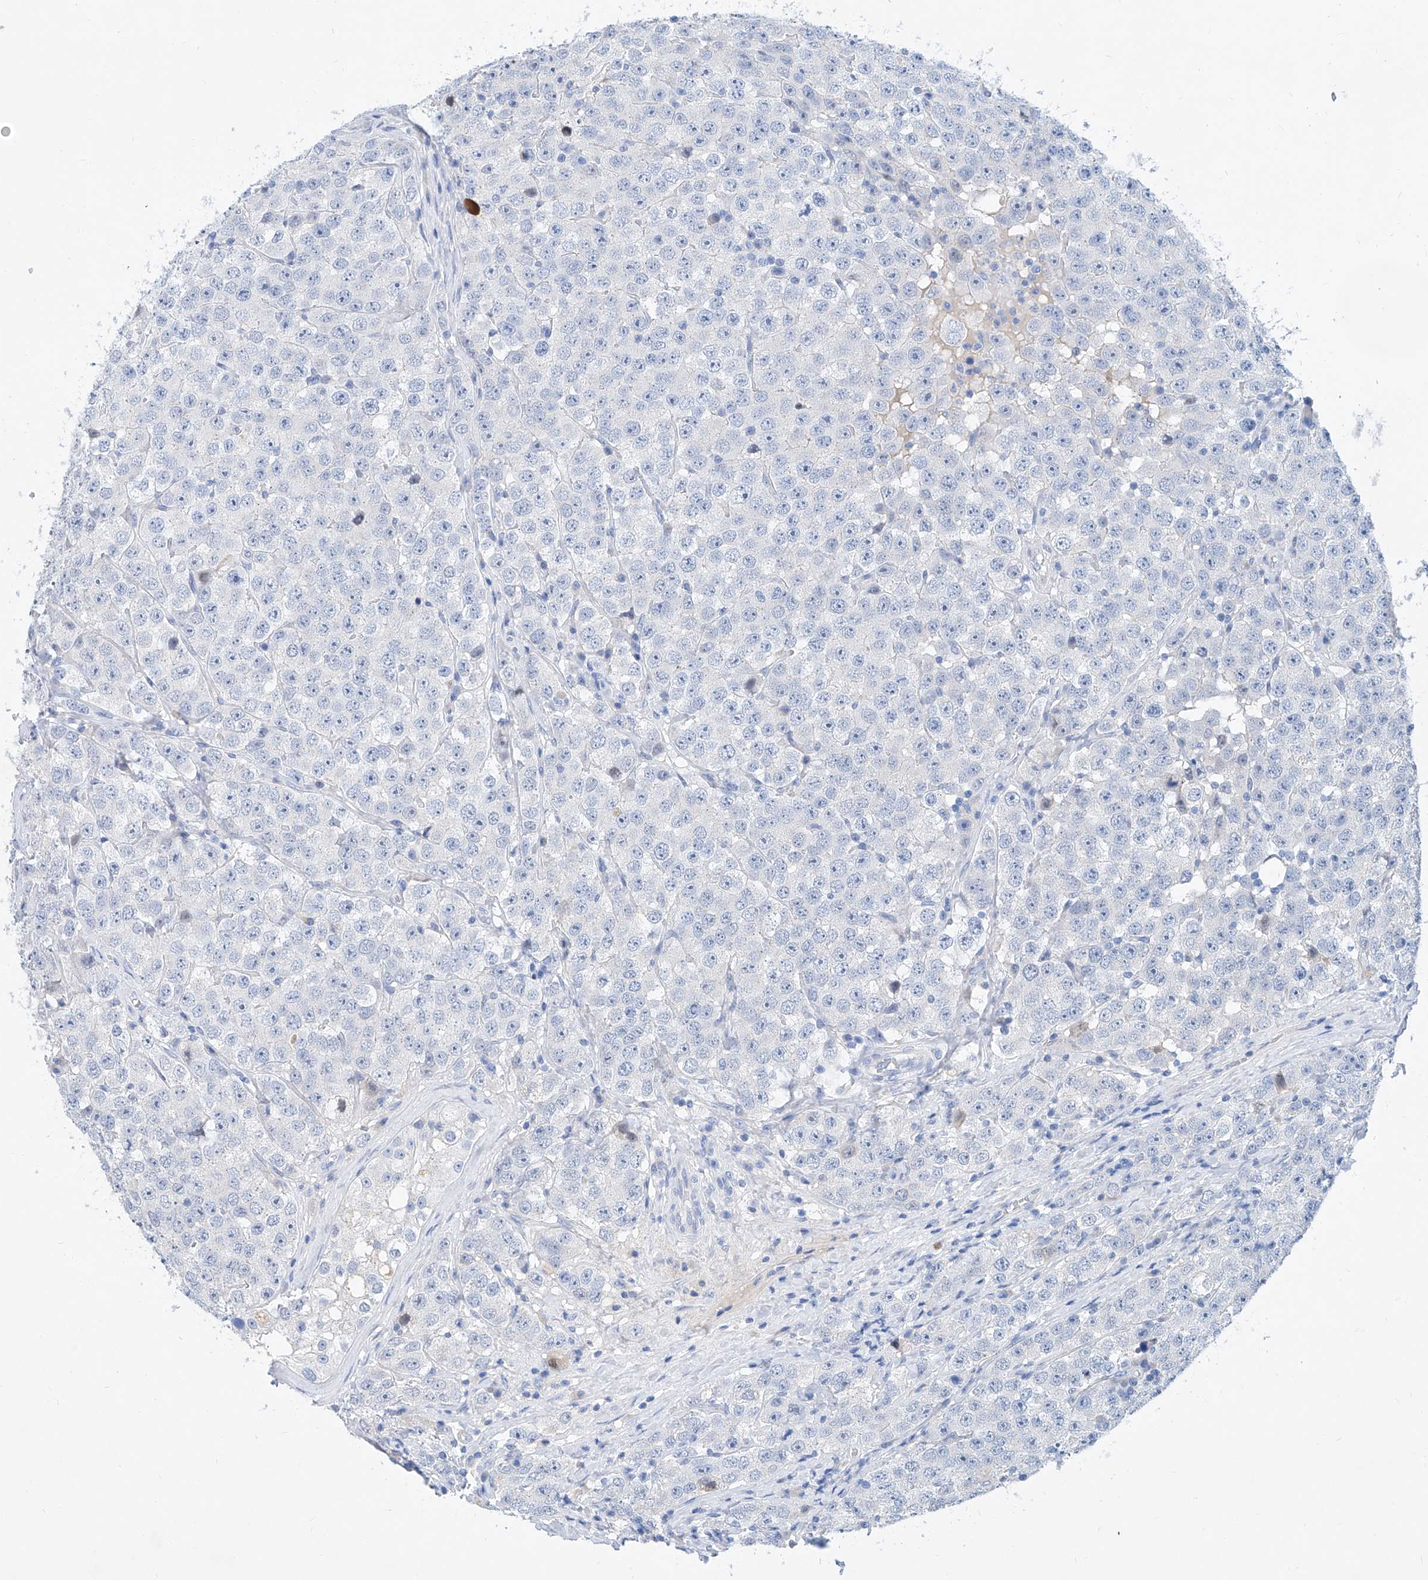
{"staining": {"intensity": "negative", "quantity": "none", "location": "none"}, "tissue": "testis cancer", "cell_type": "Tumor cells", "image_type": "cancer", "snomed": [{"axis": "morphology", "description": "Seminoma, NOS"}, {"axis": "topography", "description": "Testis"}], "caption": "An image of human seminoma (testis) is negative for staining in tumor cells.", "gene": "SLC25A29", "patient": {"sex": "male", "age": 28}}